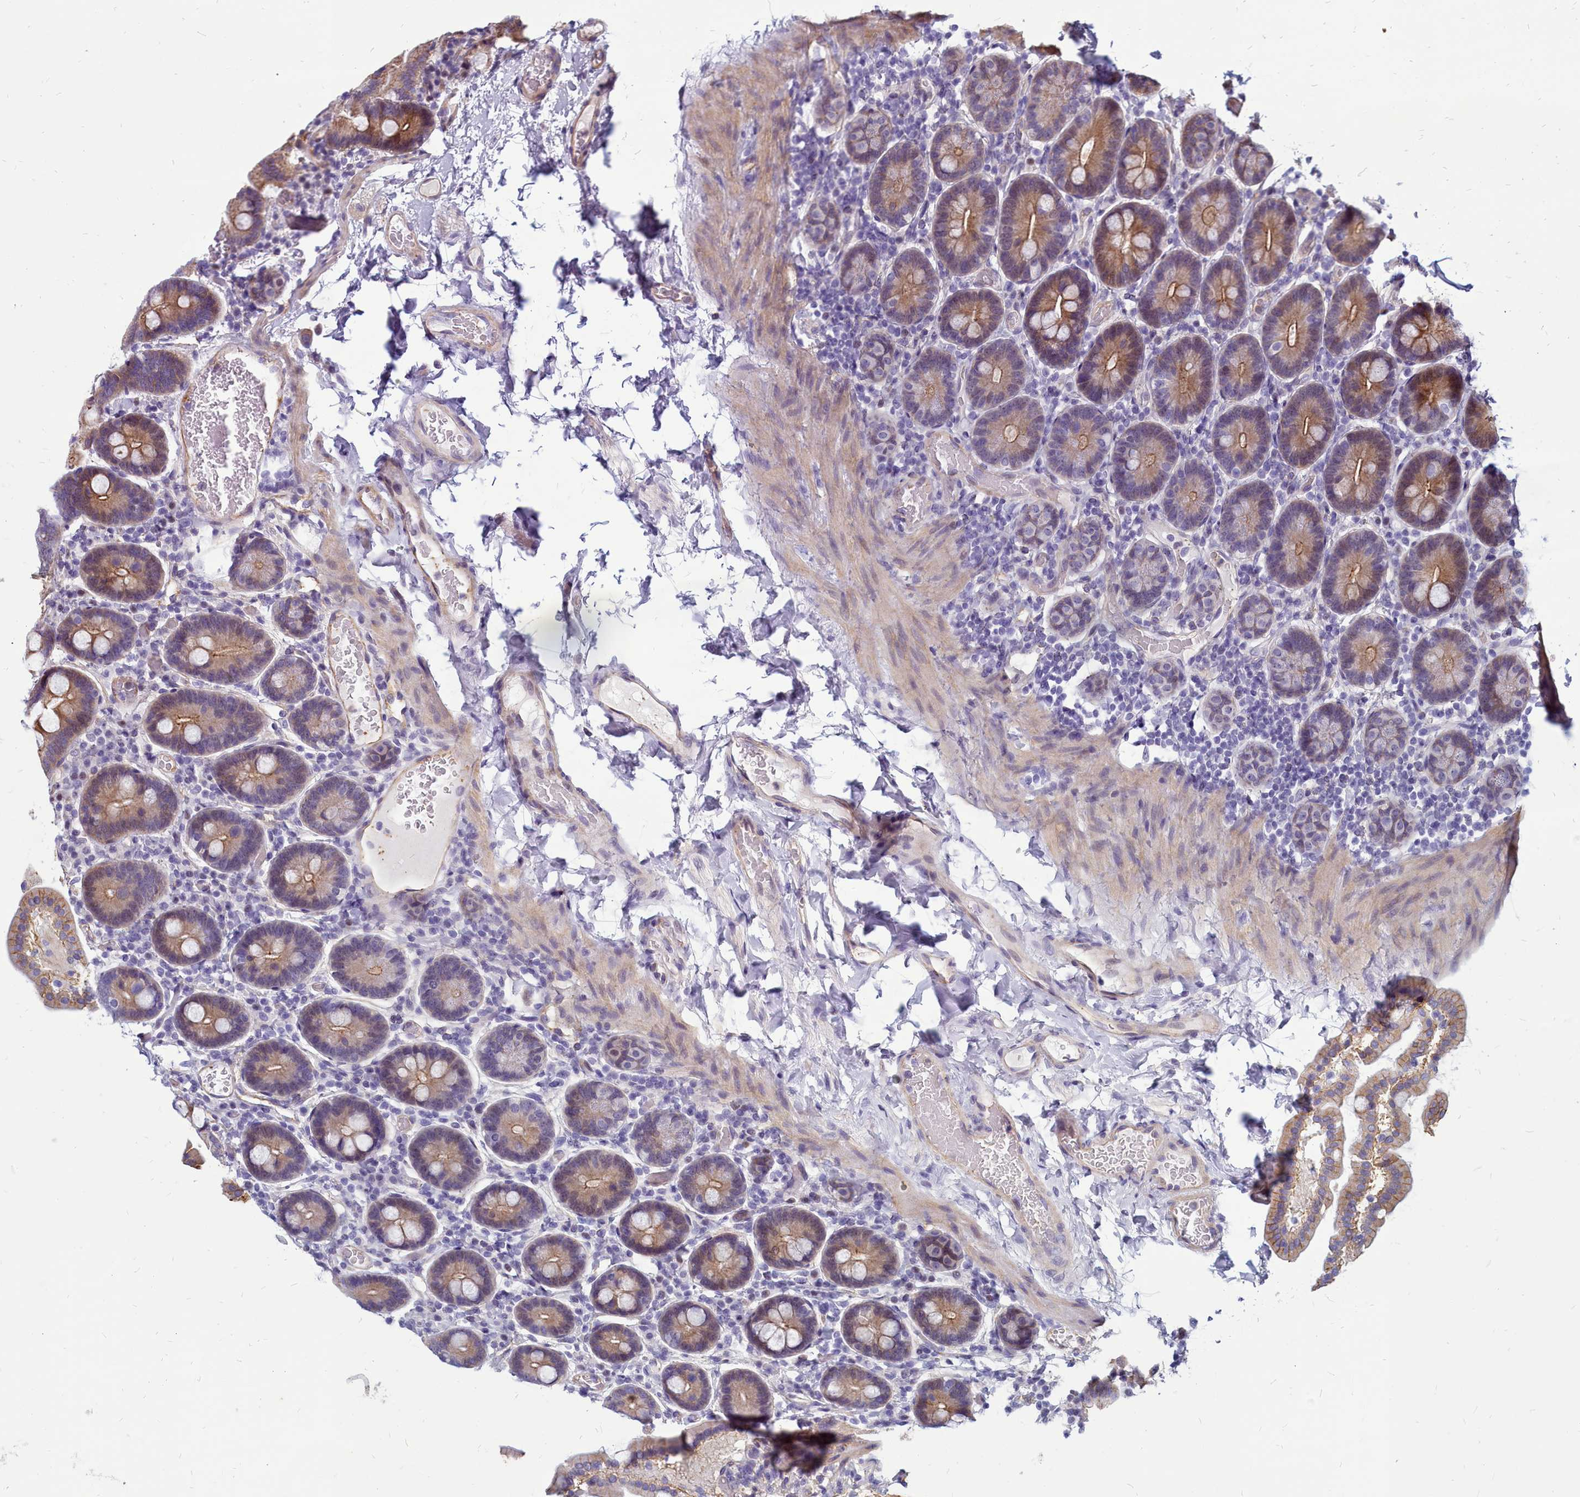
{"staining": {"intensity": "moderate", "quantity": ">75%", "location": "cytoplasmic/membranous"}, "tissue": "duodenum", "cell_type": "Glandular cells", "image_type": "normal", "snomed": [{"axis": "morphology", "description": "Normal tissue, NOS"}, {"axis": "topography", "description": "Duodenum"}], "caption": "Moderate cytoplasmic/membranous protein positivity is identified in about >75% of glandular cells in duodenum. The staining was performed using DAB, with brown indicating positive protein expression. Nuclei are stained blue with hematoxylin.", "gene": "TTC5", "patient": {"sex": "male", "age": 55}}